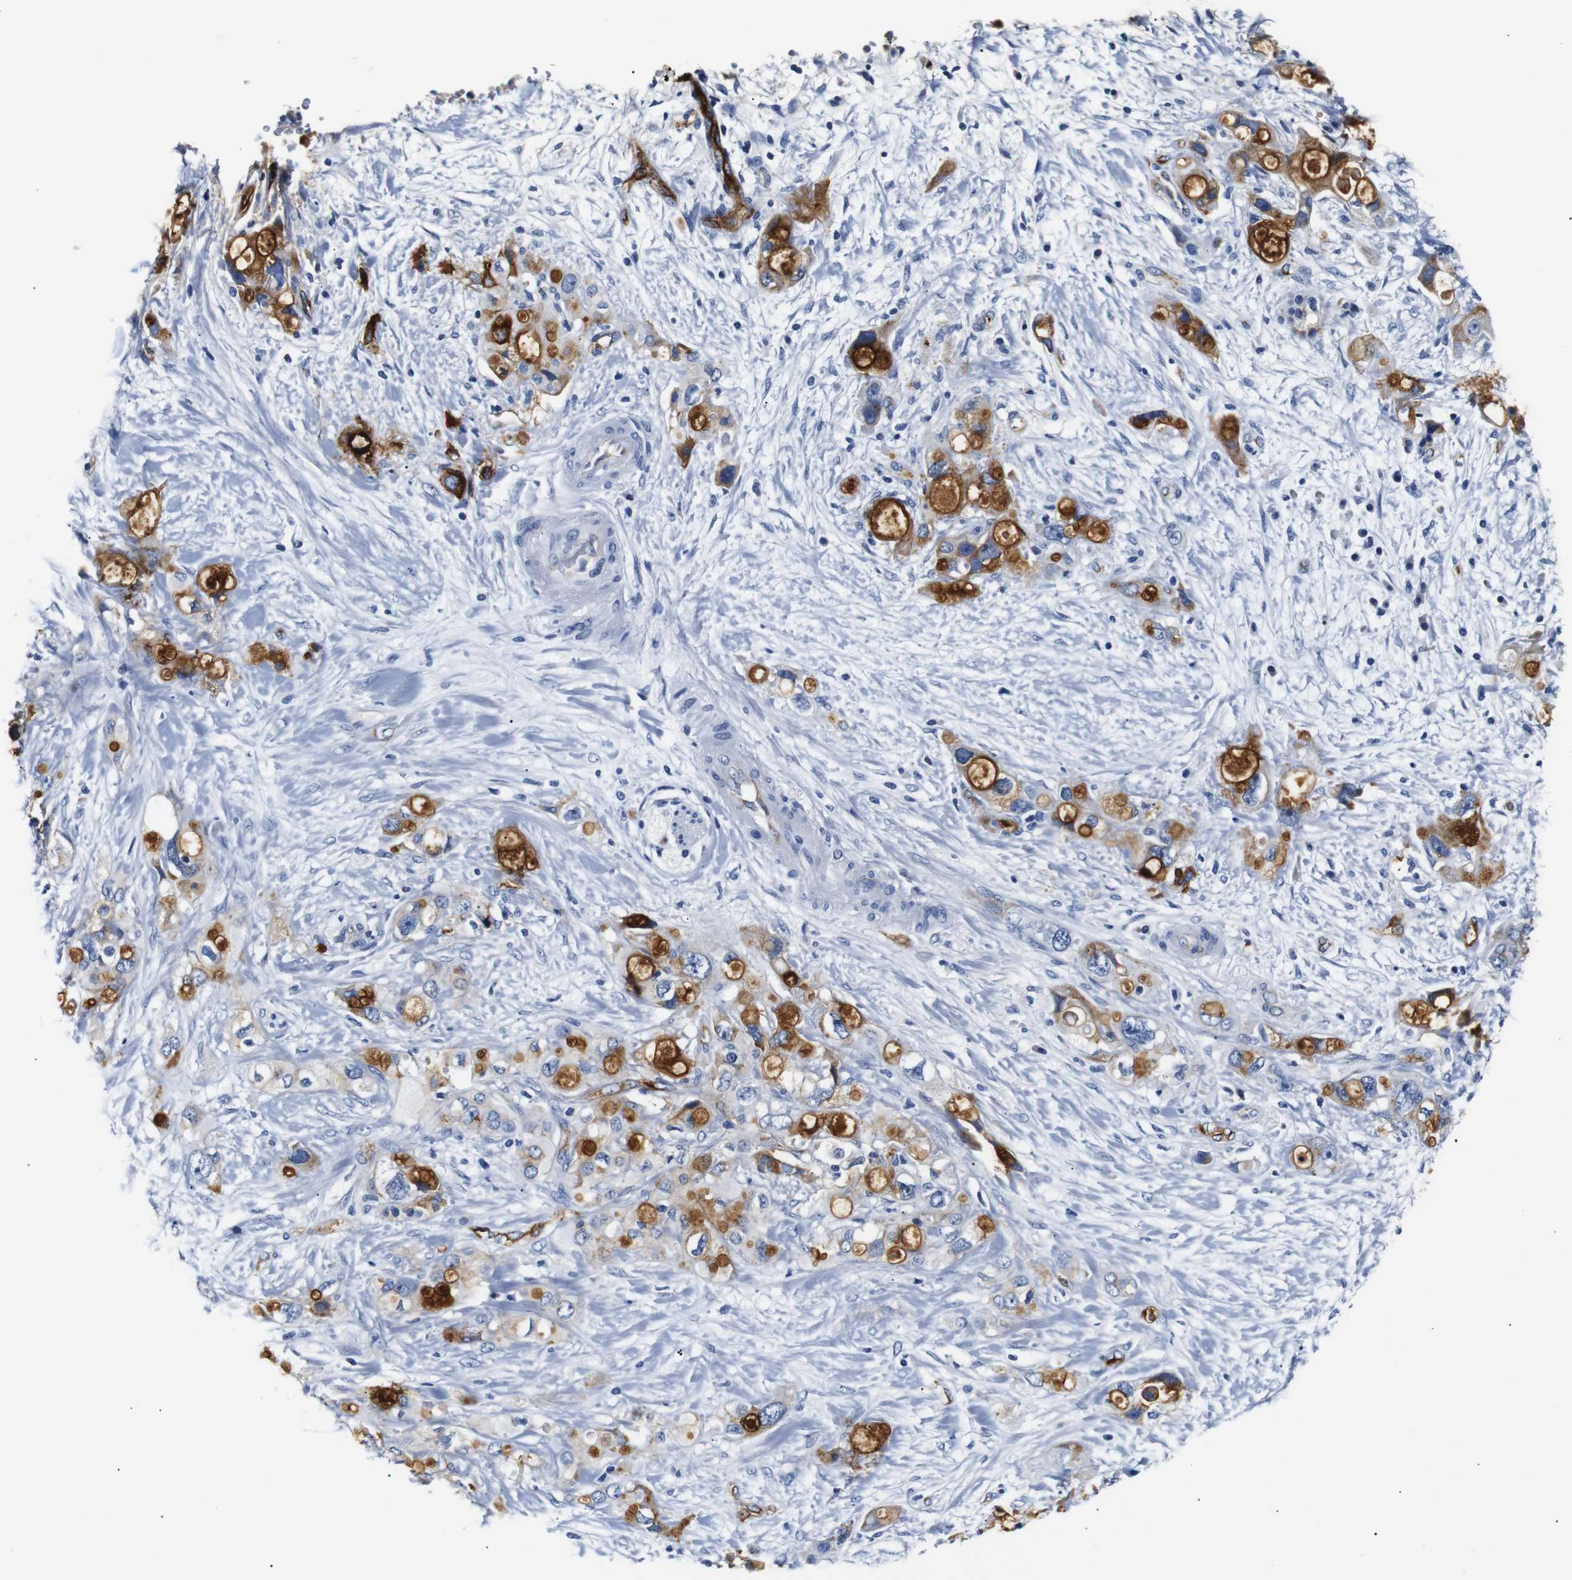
{"staining": {"intensity": "moderate", "quantity": "25%-75%", "location": "cytoplasmic/membranous"}, "tissue": "pancreatic cancer", "cell_type": "Tumor cells", "image_type": "cancer", "snomed": [{"axis": "morphology", "description": "Adenocarcinoma, NOS"}, {"axis": "topography", "description": "Pancreas"}], "caption": "Pancreatic adenocarcinoma stained with IHC shows moderate cytoplasmic/membranous staining in about 25%-75% of tumor cells.", "gene": "MUC4", "patient": {"sex": "female", "age": 56}}